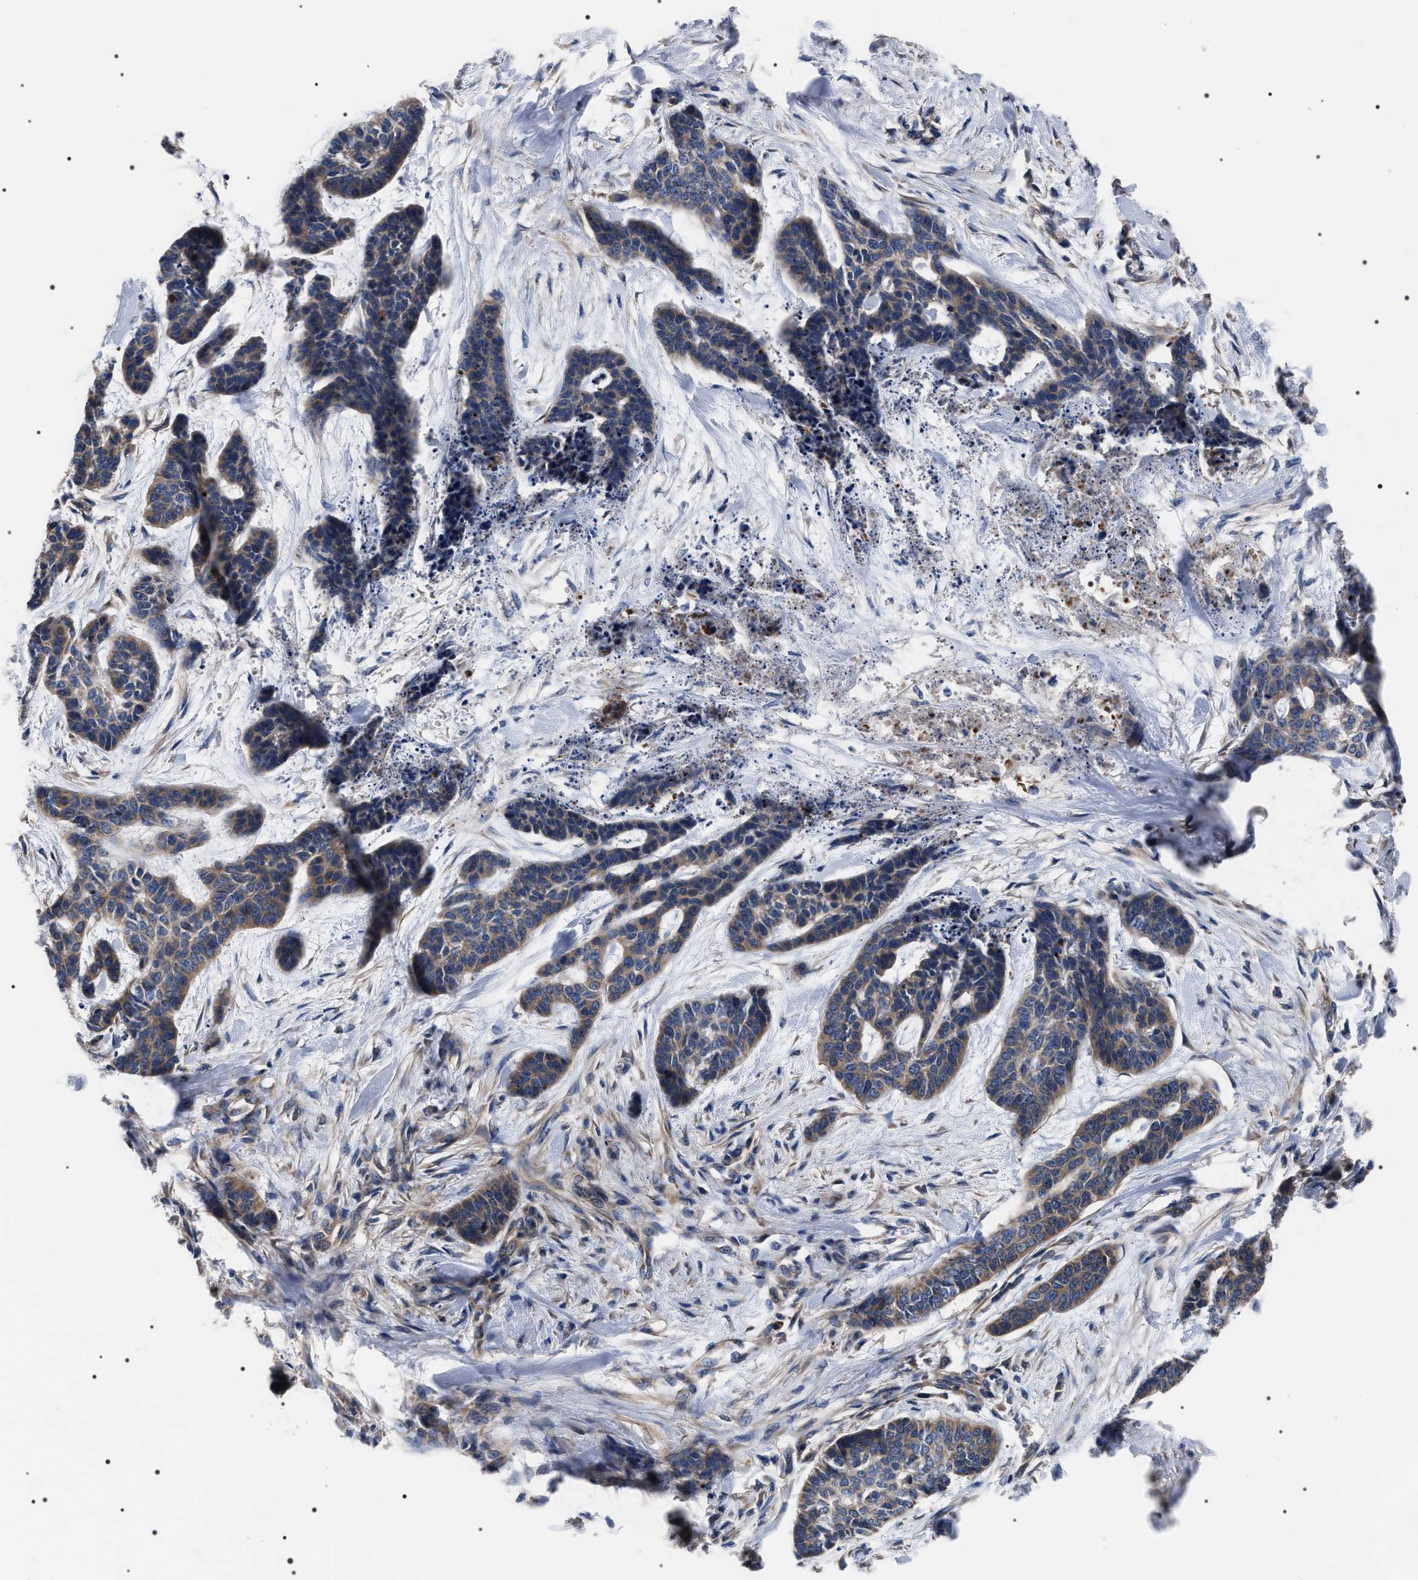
{"staining": {"intensity": "weak", "quantity": "25%-75%", "location": "cytoplasmic/membranous"}, "tissue": "skin cancer", "cell_type": "Tumor cells", "image_type": "cancer", "snomed": [{"axis": "morphology", "description": "Basal cell carcinoma"}, {"axis": "topography", "description": "Skin"}], "caption": "A photomicrograph of human skin cancer stained for a protein shows weak cytoplasmic/membranous brown staining in tumor cells.", "gene": "MIS18A", "patient": {"sex": "female", "age": 64}}